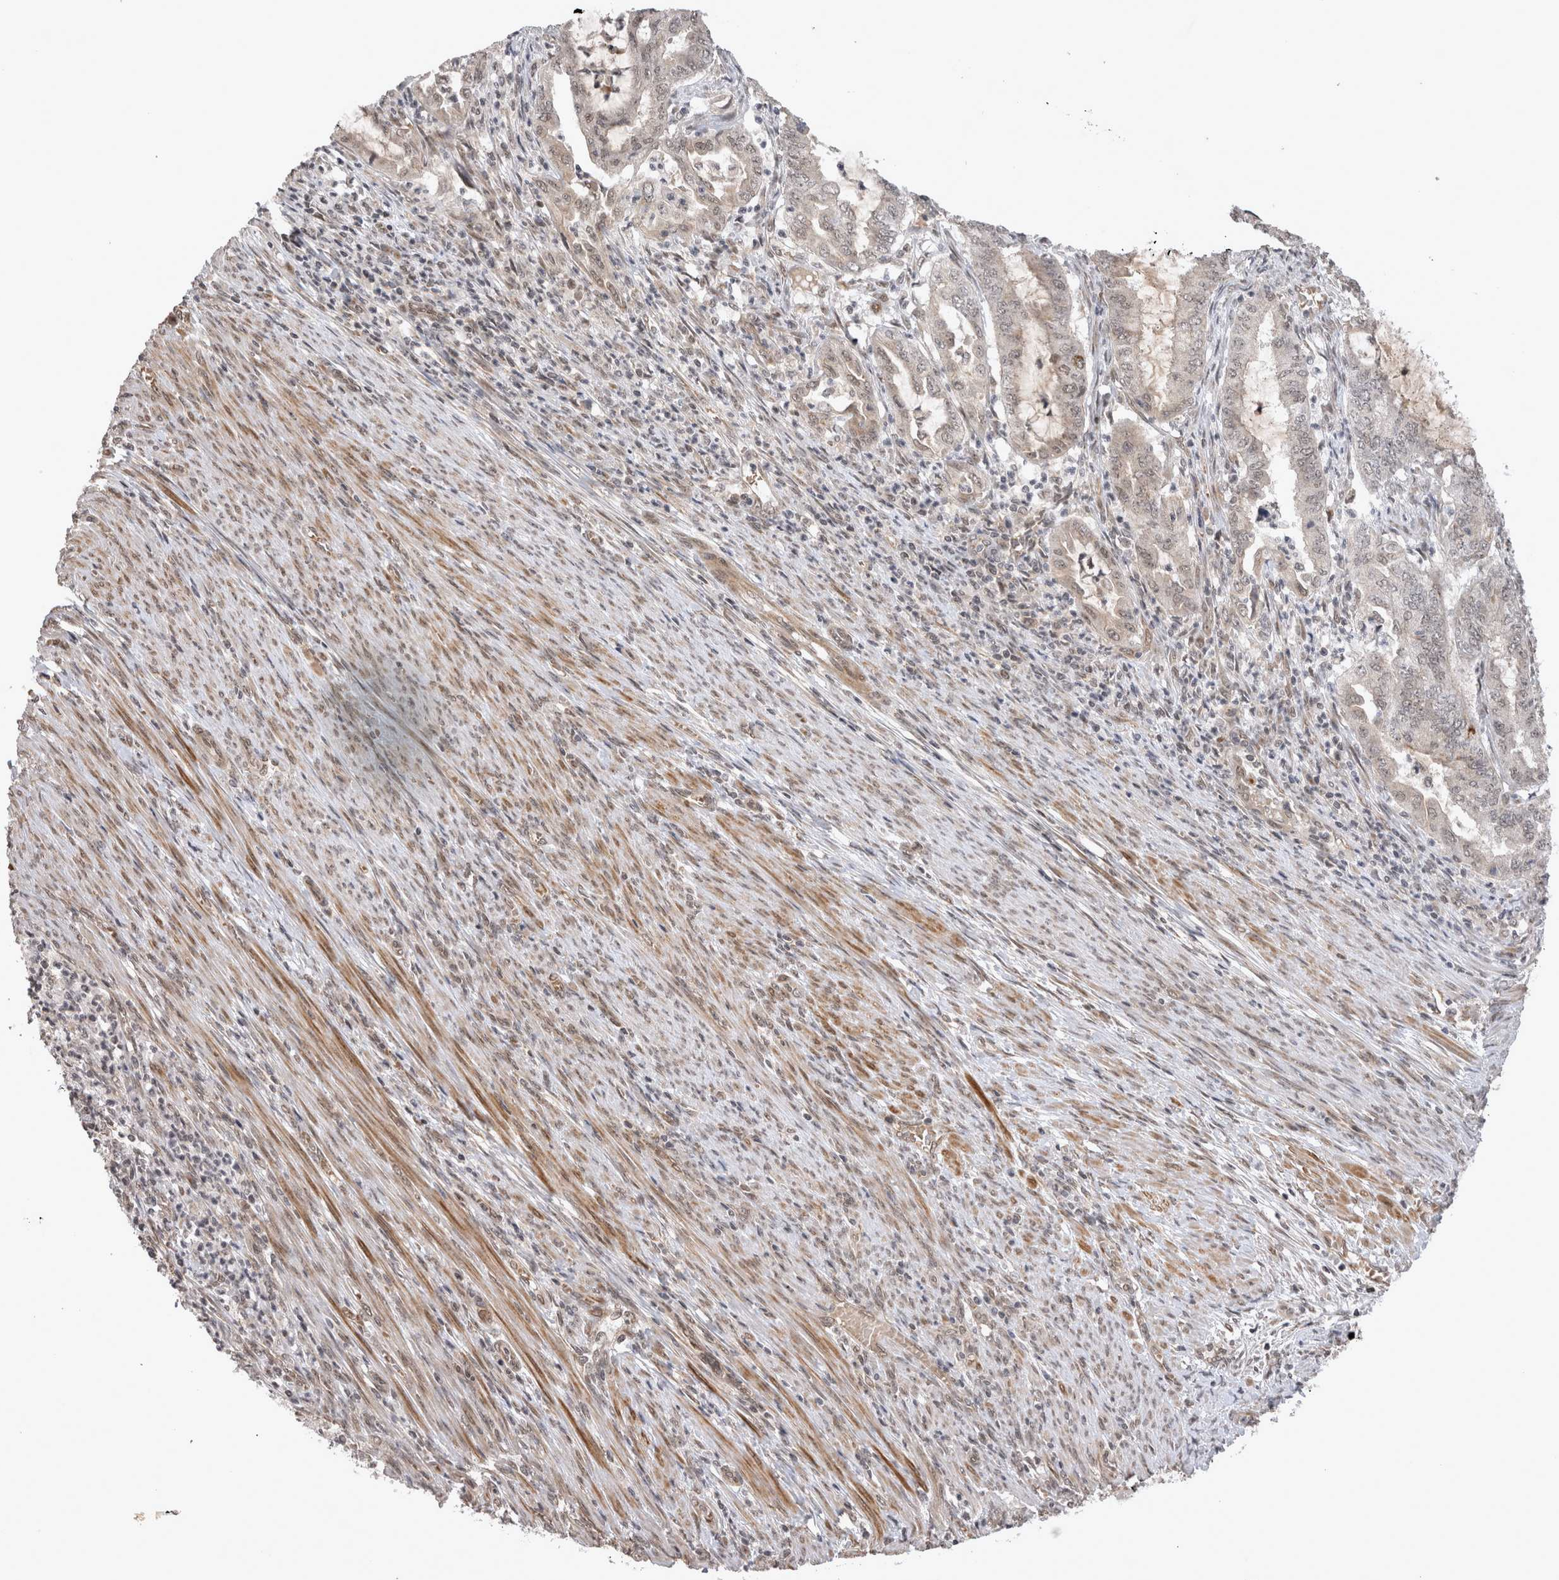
{"staining": {"intensity": "moderate", "quantity": "<25%", "location": "nuclear"}, "tissue": "endometrial cancer", "cell_type": "Tumor cells", "image_type": "cancer", "snomed": [{"axis": "morphology", "description": "Adenocarcinoma, NOS"}, {"axis": "topography", "description": "Endometrium"}], "caption": "IHC histopathology image of neoplastic tissue: human endometrial cancer (adenocarcinoma) stained using IHC exhibits low levels of moderate protein expression localized specifically in the nuclear of tumor cells, appearing as a nuclear brown color.", "gene": "TMEM65", "patient": {"sex": "female", "age": 49}}